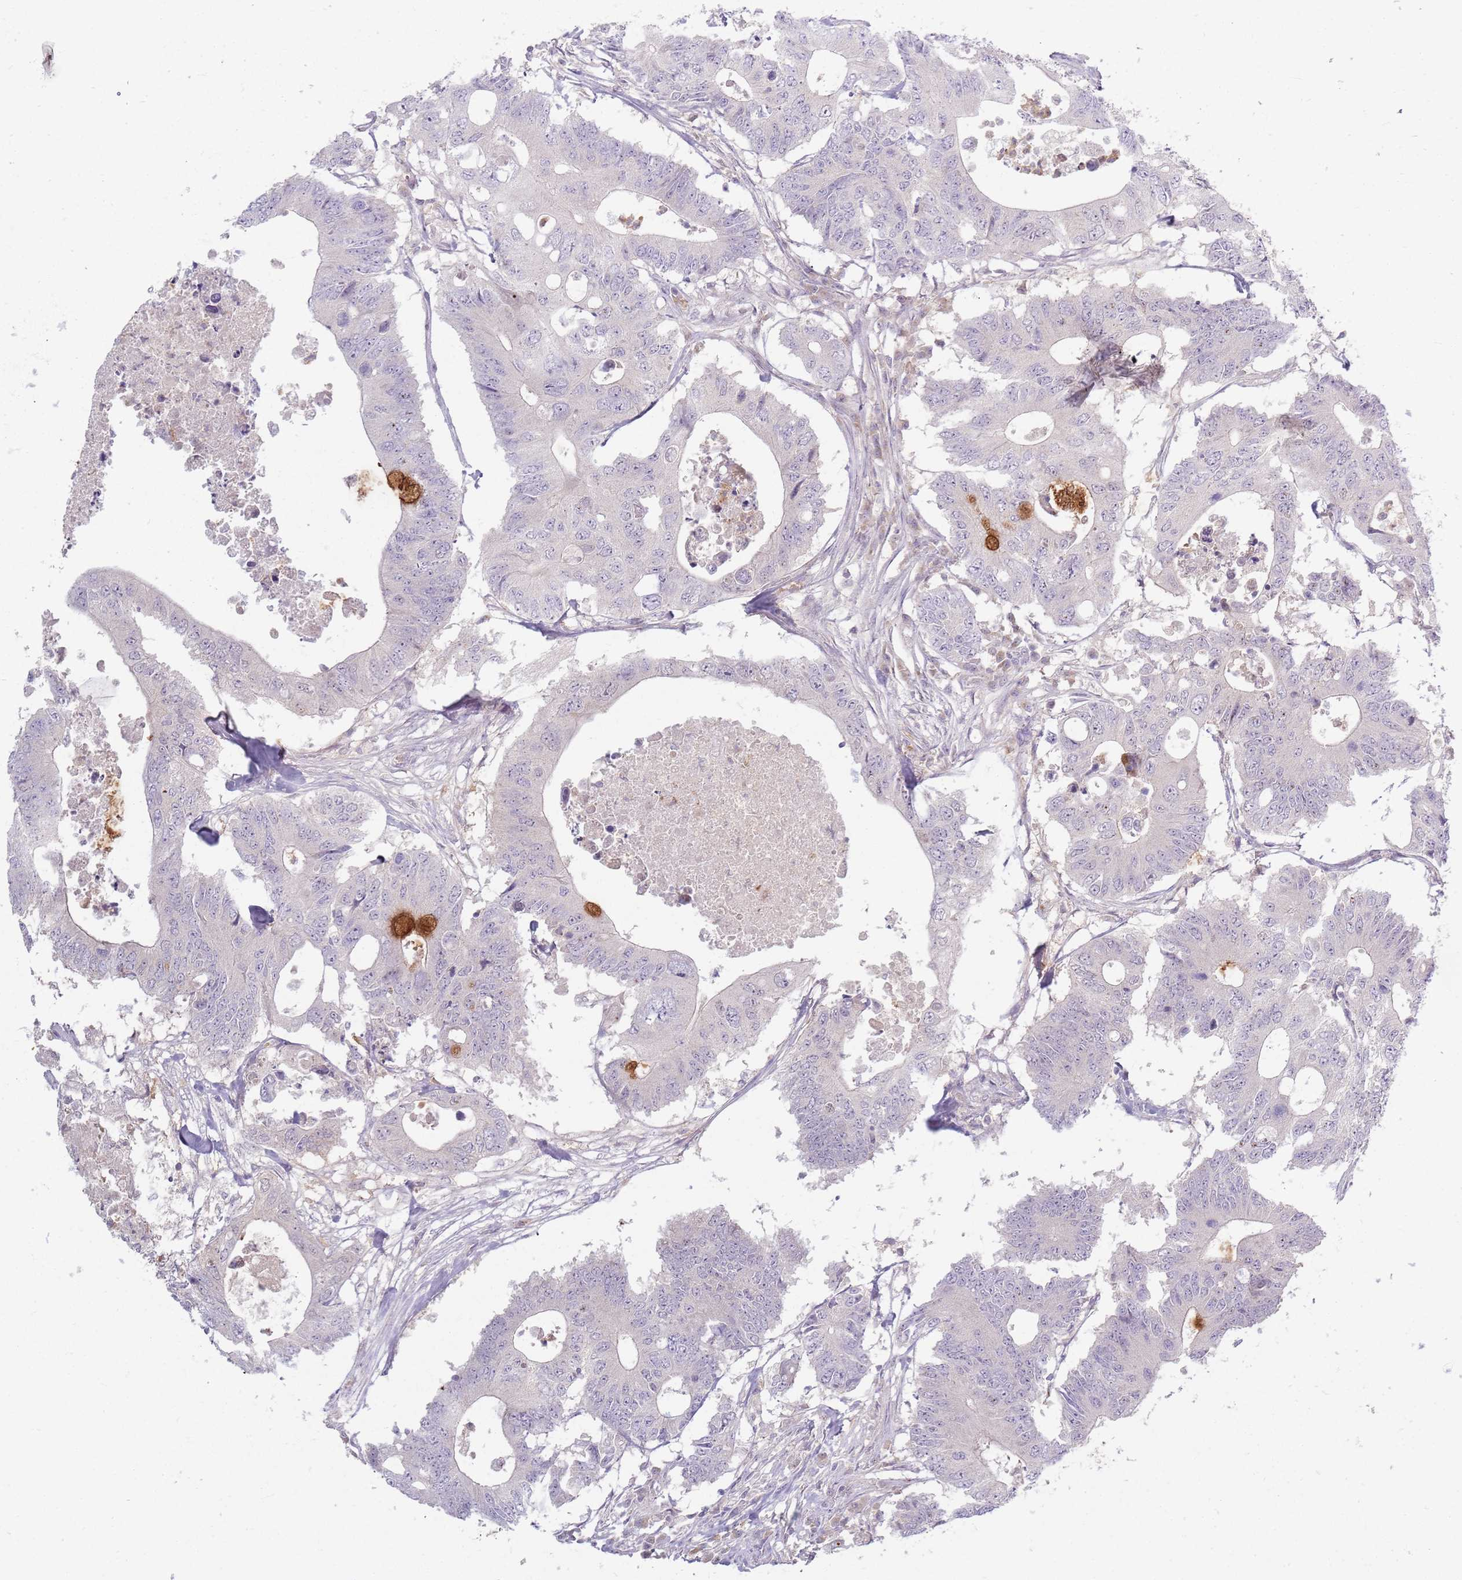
{"staining": {"intensity": "negative", "quantity": "none", "location": "none"}, "tissue": "colorectal cancer", "cell_type": "Tumor cells", "image_type": "cancer", "snomed": [{"axis": "morphology", "description": "Adenocarcinoma, NOS"}, {"axis": "topography", "description": "Colon"}], "caption": "The histopathology image exhibits no significant expression in tumor cells of colorectal cancer.", "gene": "ZDHHC2", "patient": {"sex": "male", "age": 71}}